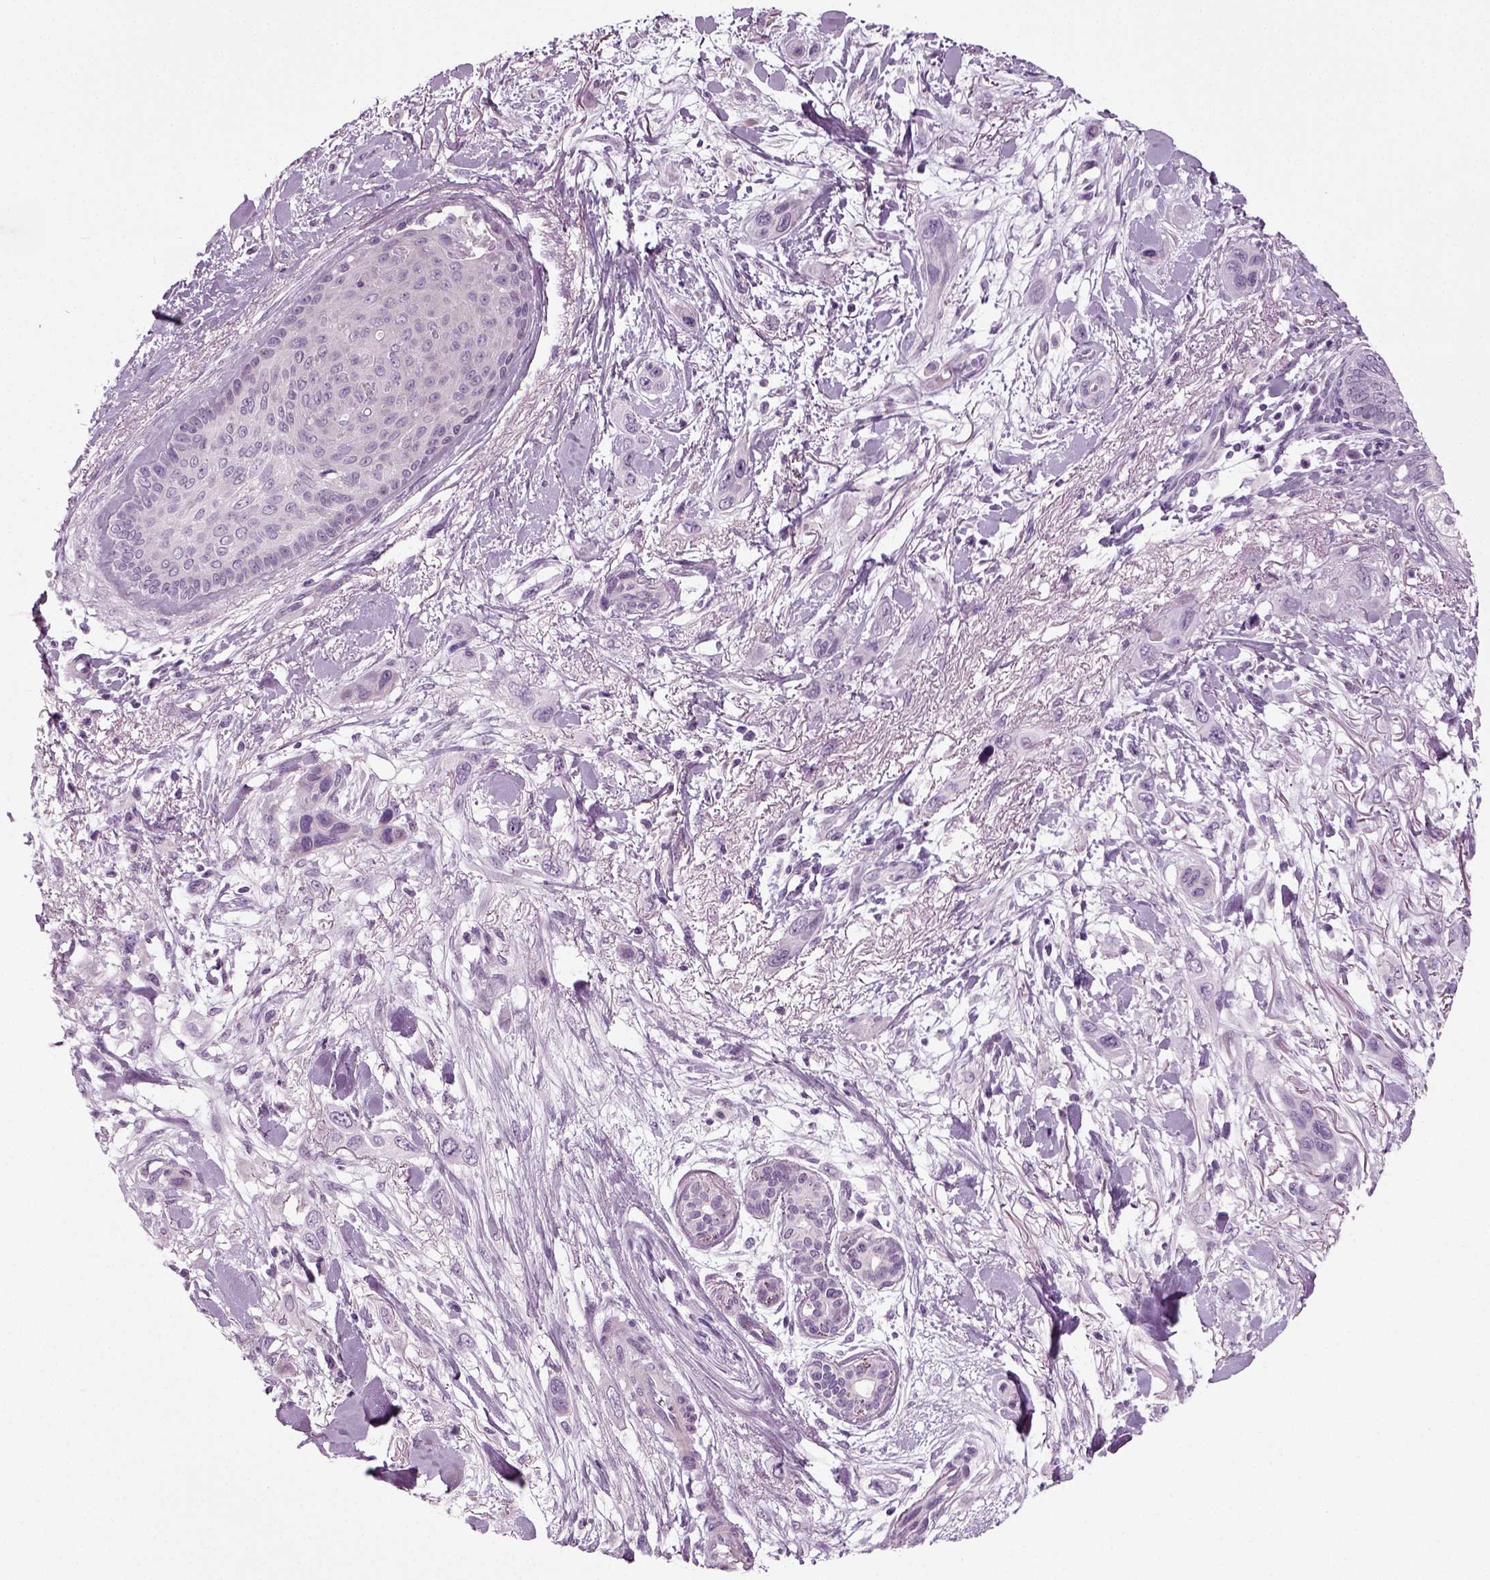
{"staining": {"intensity": "negative", "quantity": "none", "location": "none"}, "tissue": "skin cancer", "cell_type": "Tumor cells", "image_type": "cancer", "snomed": [{"axis": "morphology", "description": "Squamous cell carcinoma, NOS"}, {"axis": "topography", "description": "Skin"}], "caption": "A high-resolution micrograph shows immunohistochemistry staining of skin squamous cell carcinoma, which reveals no significant positivity in tumor cells.", "gene": "SCG5", "patient": {"sex": "male", "age": 79}}